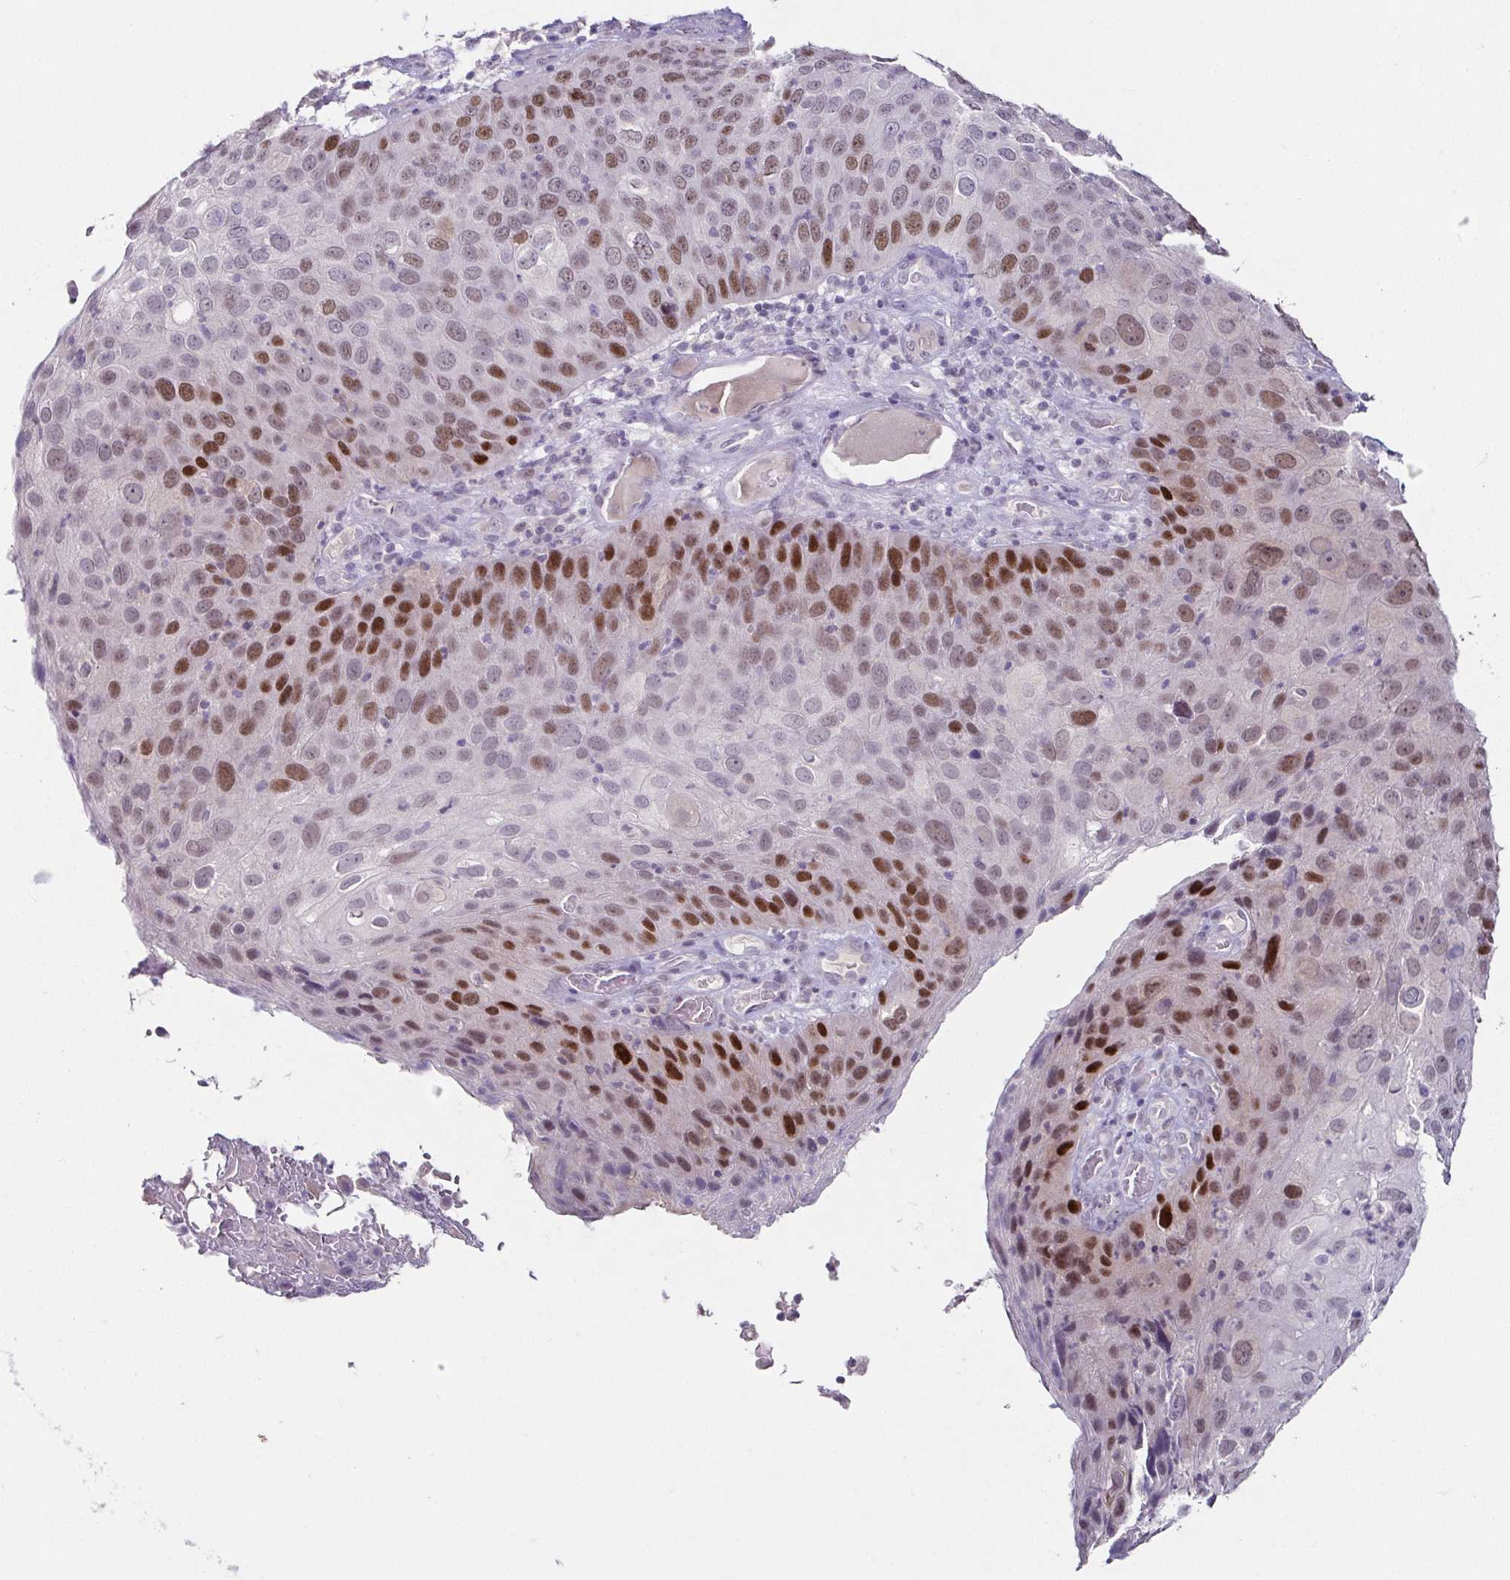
{"staining": {"intensity": "strong", "quantity": "25%-75%", "location": "nuclear"}, "tissue": "skin cancer", "cell_type": "Tumor cells", "image_type": "cancer", "snomed": [{"axis": "morphology", "description": "Squamous cell carcinoma, NOS"}, {"axis": "topography", "description": "Skin"}], "caption": "Protein staining of skin squamous cell carcinoma tissue demonstrates strong nuclear positivity in approximately 25%-75% of tumor cells.", "gene": "TP73", "patient": {"sex": "male", "age": 87}}